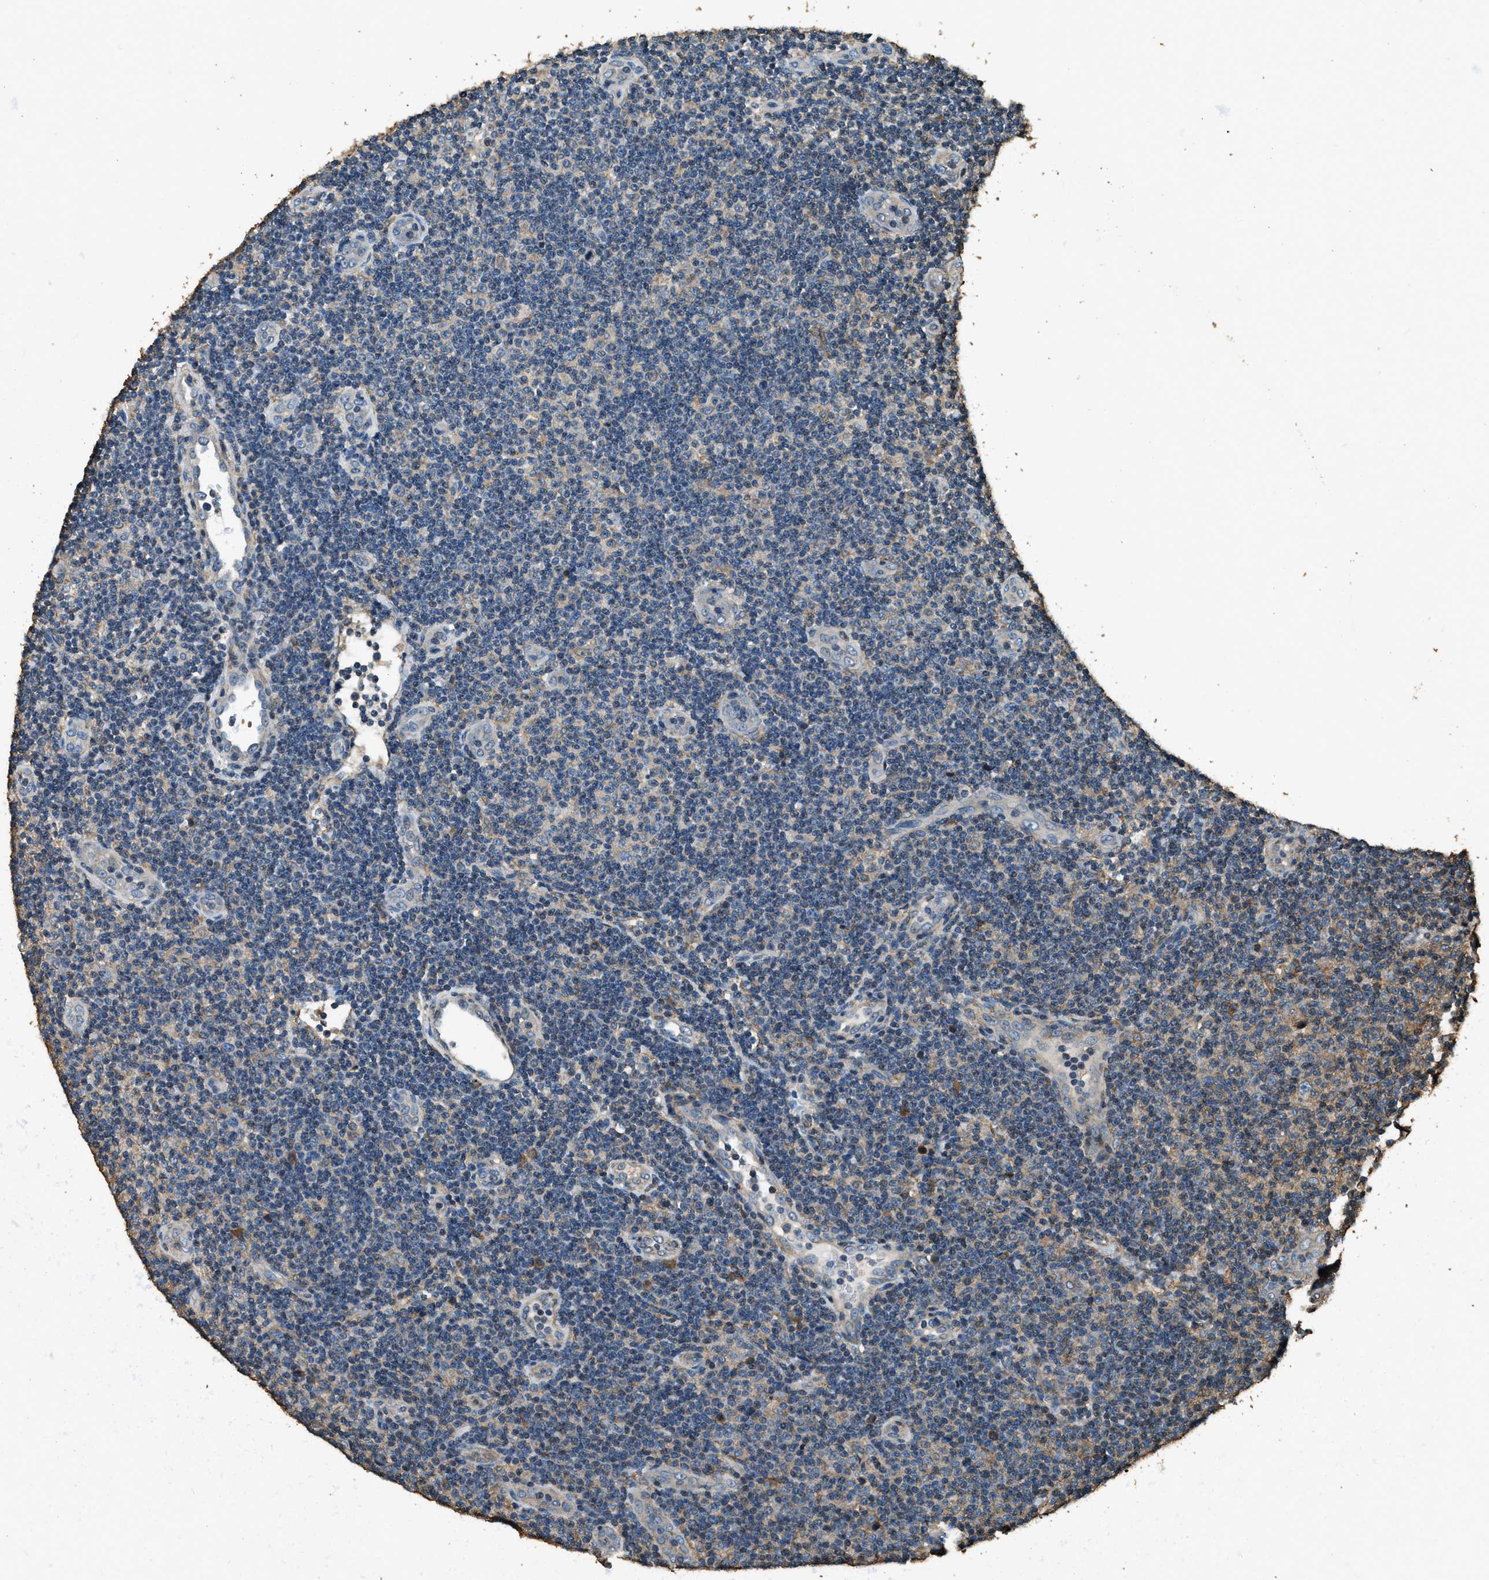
{"staining": {"intensity": "moderate", "quantity": "<25%", "location": "cytoplasmic/membranous"}, "tissue": "lymphoma", "cell_type": "Tumor cells", "image_type": "cancer", "snomed": [{"axis": "morphology", "description": "Malignant lymphoma, non-Hodgkin's type, Low grade"}, {"axis": "topography", "description": "Lymph node"}], "caption": "Lymphoma tissue displays moderate cytoplasmic/membranous expression in about <25% of tumor cells", "gene": "ERGIC1", "patient": {"sex": "male", "age": 83}}